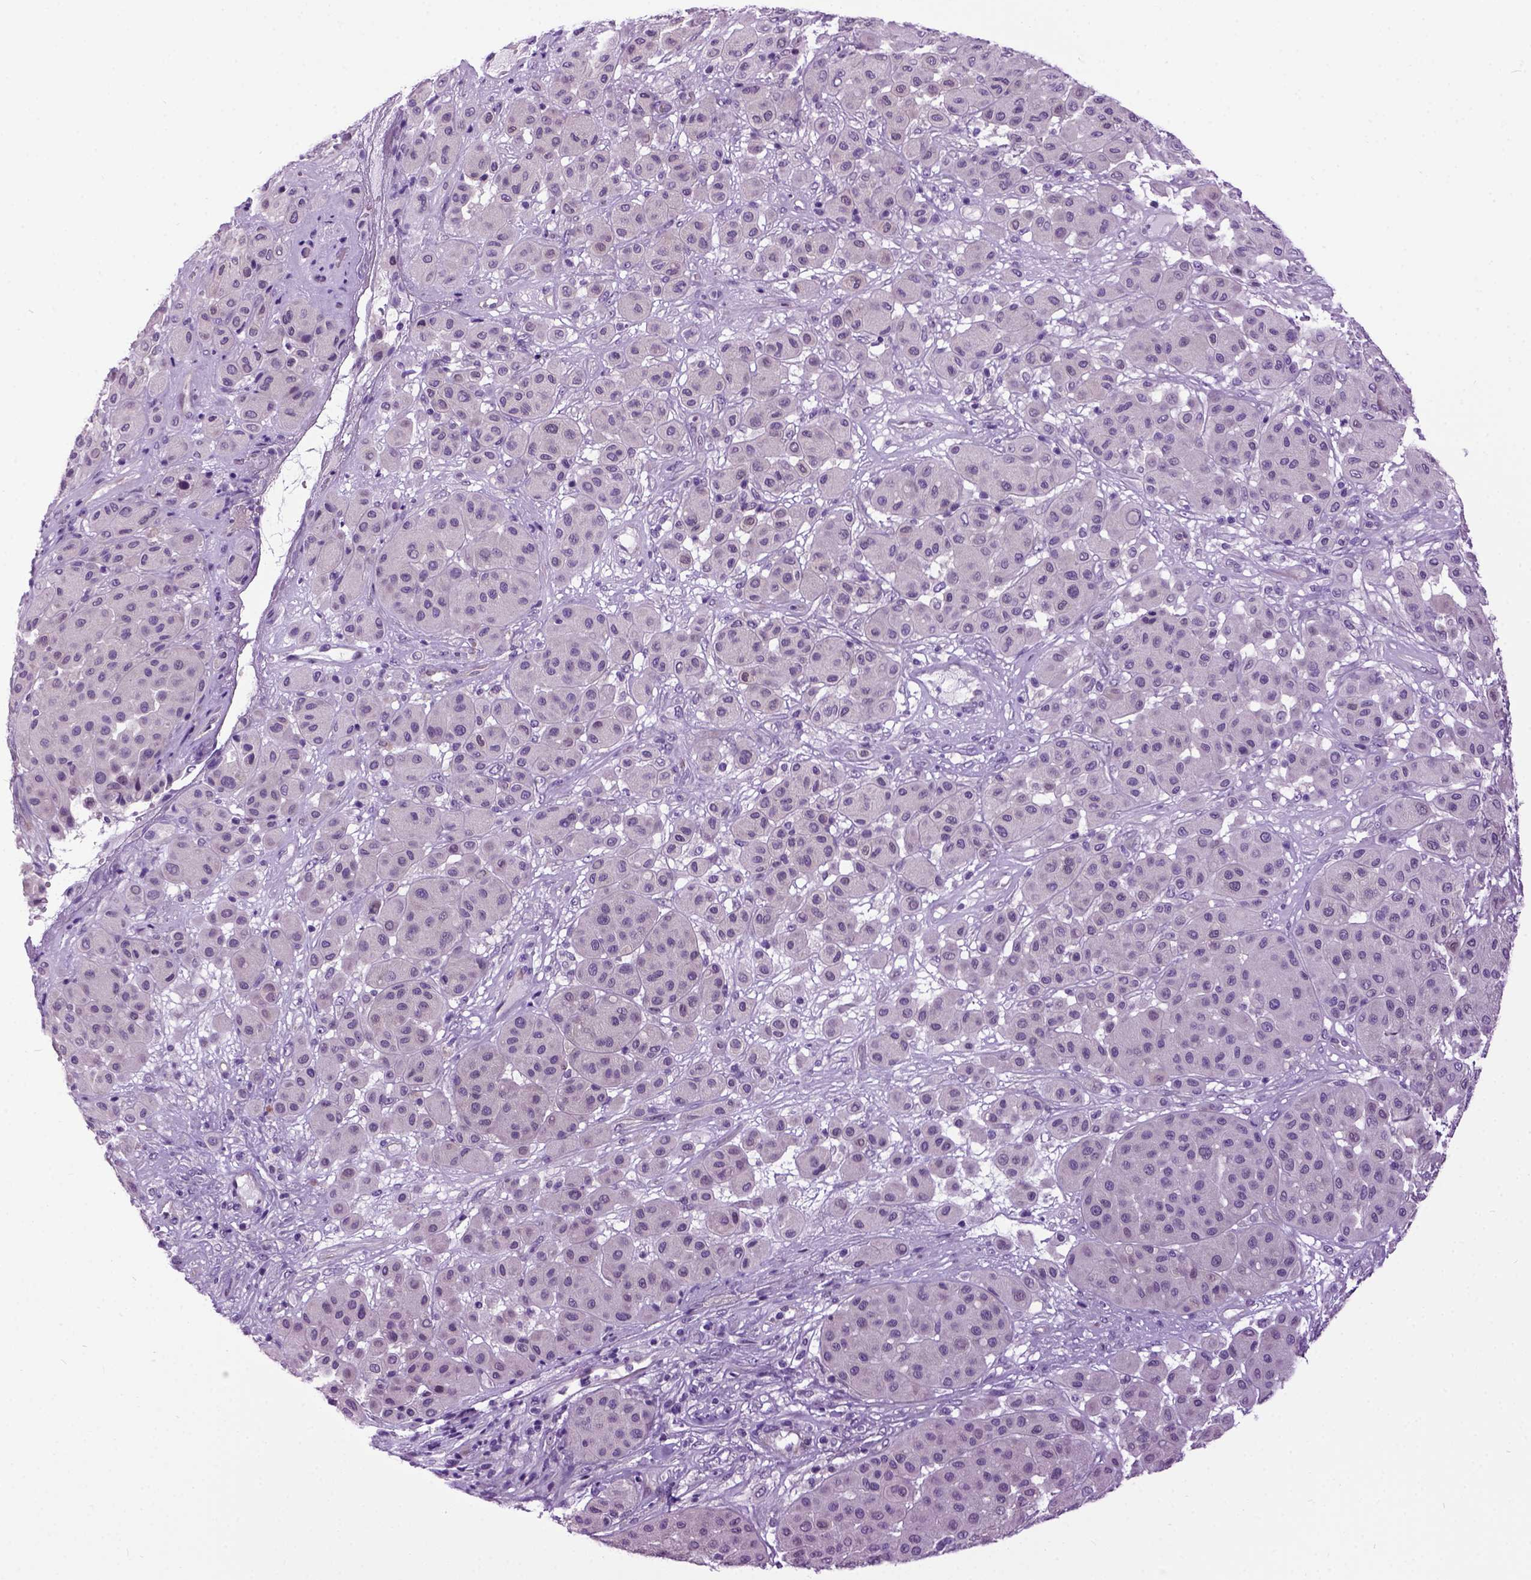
{"staining": {"intensity": "weak", "quantity": "<25%", "location": "cytoplasmic/membranous"}, "tissue": "melanoma", "cell_type": "Tumor cells", "image_type": "cancer", "snomed": [{"axis": "morphology", "description": "Malignant melanoma, Metastatic site"}, {"axis": "topography", "description": "Smooth muscle"}], "caption": "A histopathology image of malignant melanoma (metastatic site) stained for a protein displays no brown staining in tumor cells.", "gene": "NEK5", "patient": {"sex": "male", "age": 41}}